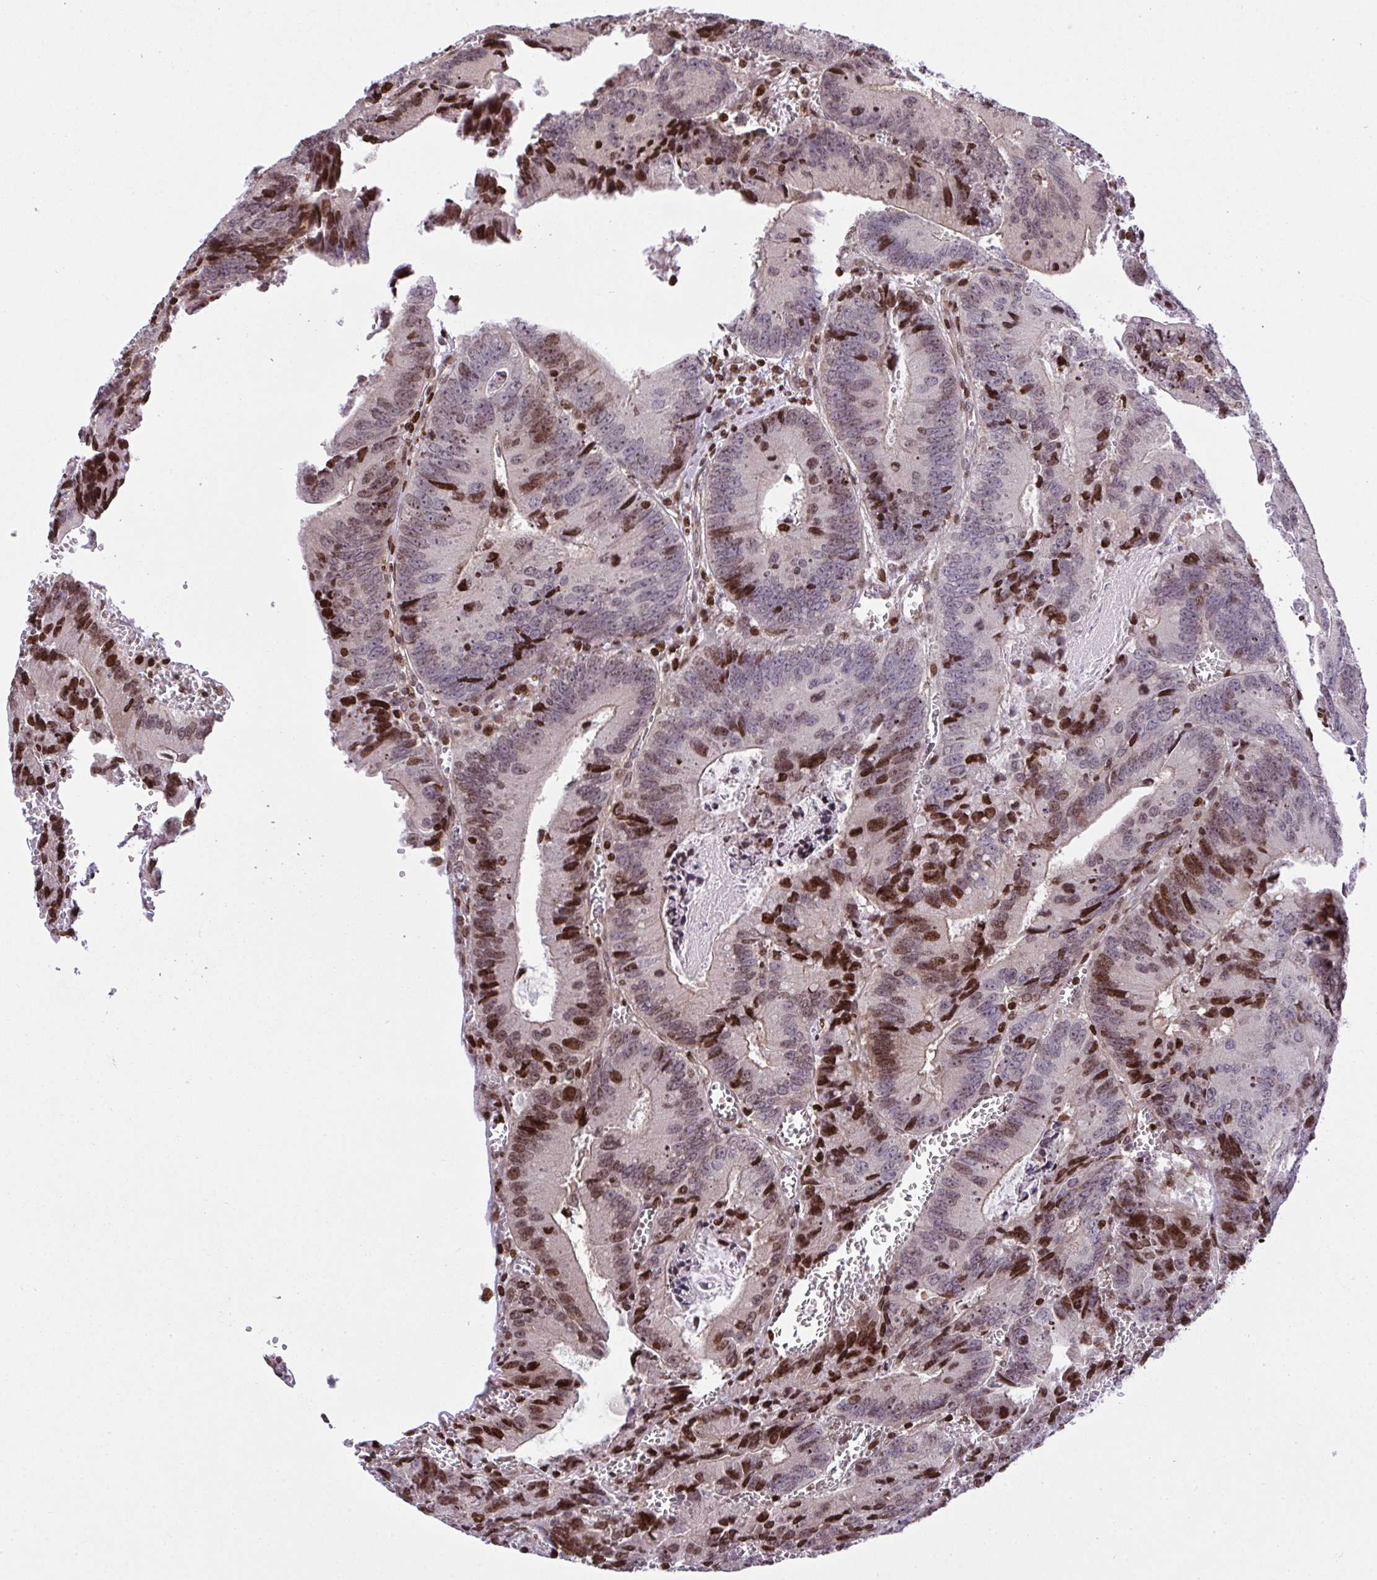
{"staining": {"intensity": "moderate", "quantity": "25%-75%", "location": "nuclear"}, "tissue": "colorectal cancer", "cell_type": "Tumor cells", "image_type": "cancer", "snomed": [{"axis": "morphology", "description": "Adenocarcinoma, NOS"}, {"axis": "topography", "description": "Rectum"}], "caption": "Colorectal cancer (adenocarcinoma) tissue exhibits moderate nuclear expression in approximately 25%-75% of tumor cells", "gene": "RAPGEF5", "patient": {"sex": "female", "age": 81}}